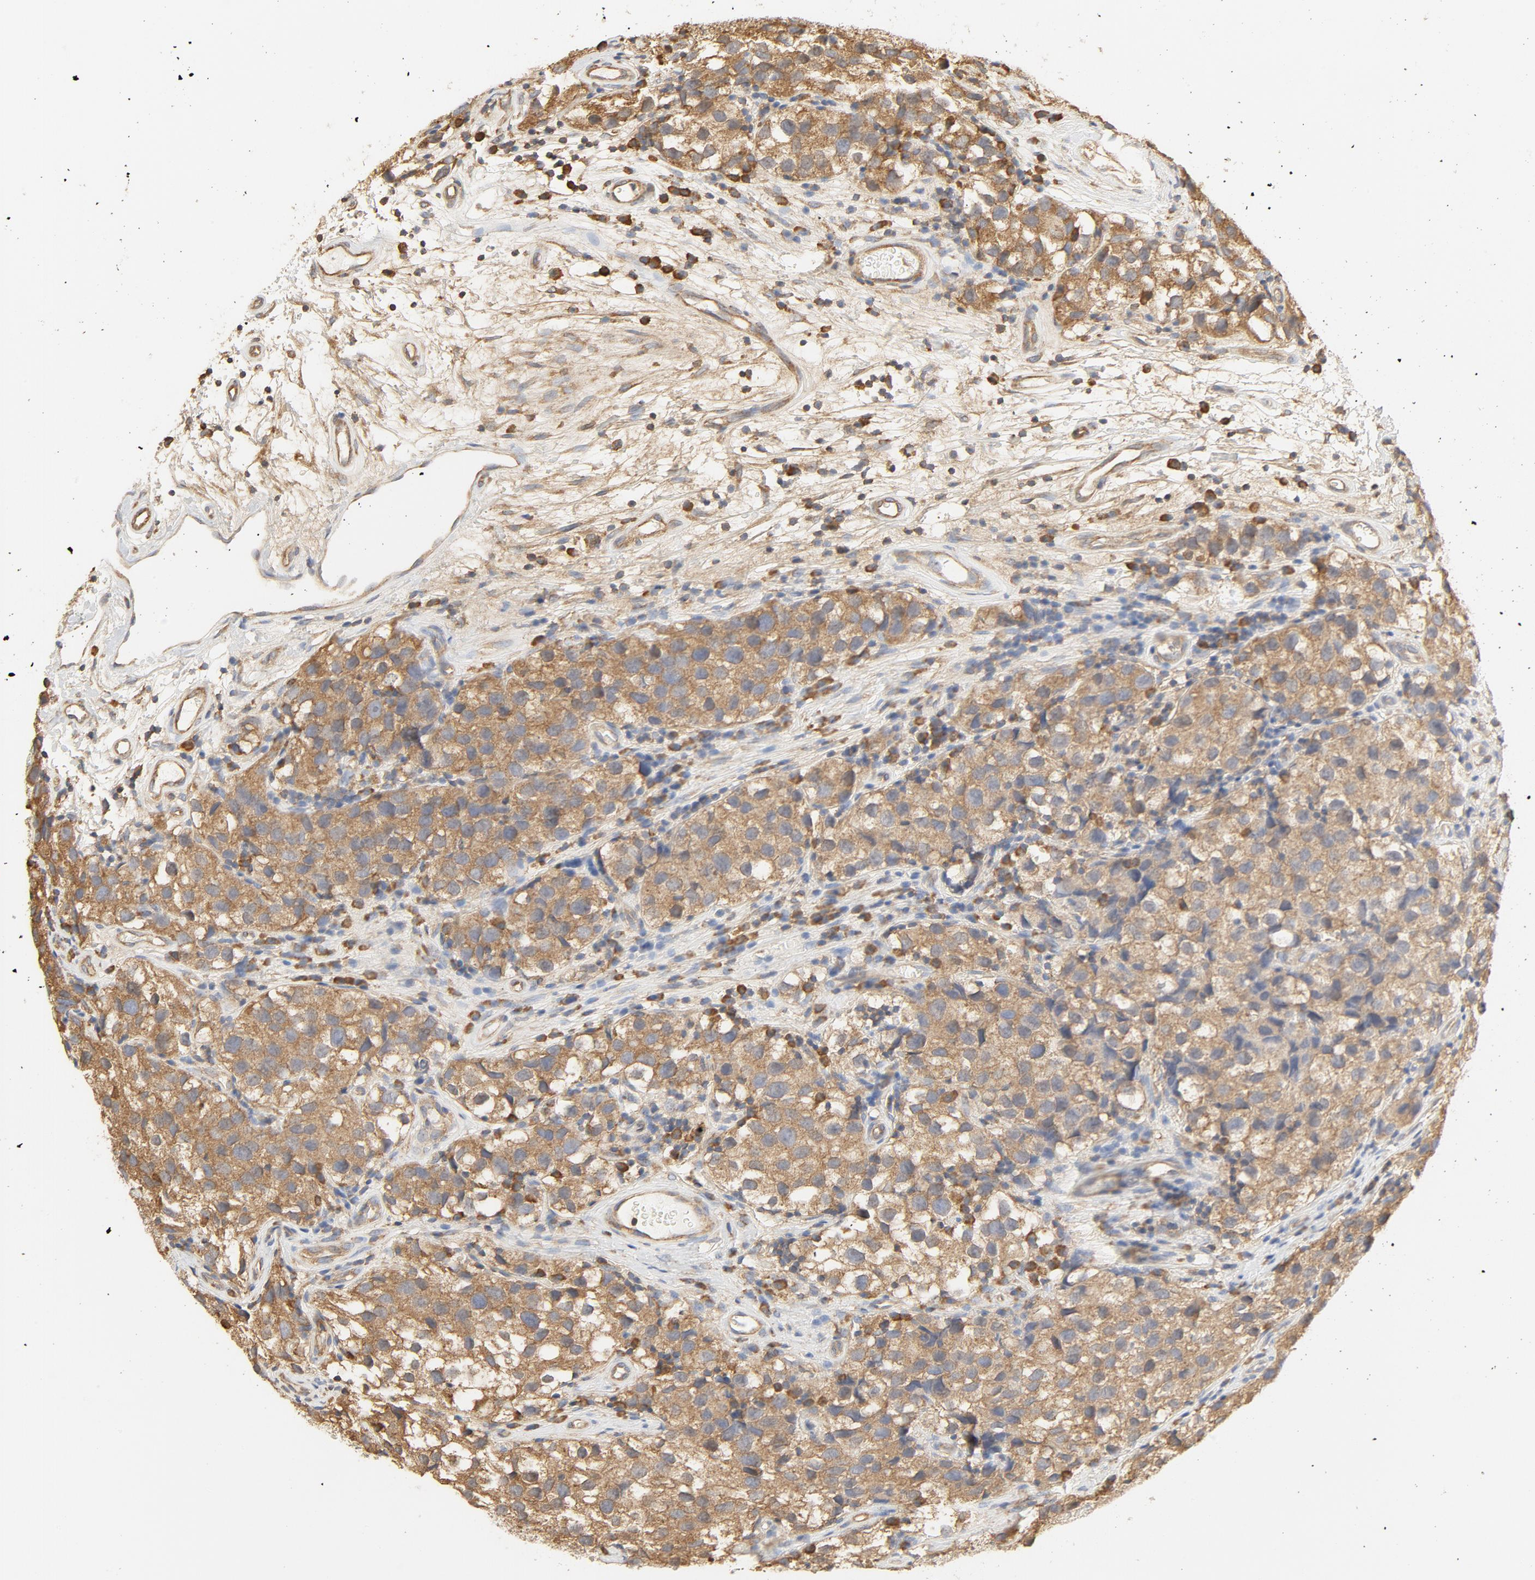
{"staining": {"intensity": "moderate", "quantity": ">75%", "location": "cytoplasmic/membranous"}, "tissue": "testis cancer", "cell_type": "Tumor cells", "image_type": "cancer", "snomed": [{"axis": "morphology", "description": "Seminoma, NOS"}, {"axis": "topography", "description": "Testis"}], "caption": "DAB (3,3'-diaminobenzidine) immunohistochemical staining of human testis cancer shows moderate cytoplasmic/membranous protein expression in about >75% of tumor cells. The staining was performed using DAB (3,3'-diaminobenzidine) to visualize the protein expression in brown, while the nuclei were stained in blue with hematoxylin (Magnification: 20x).", "gene": "RPS6", "patient": {"sex": "male", "age": 39}}